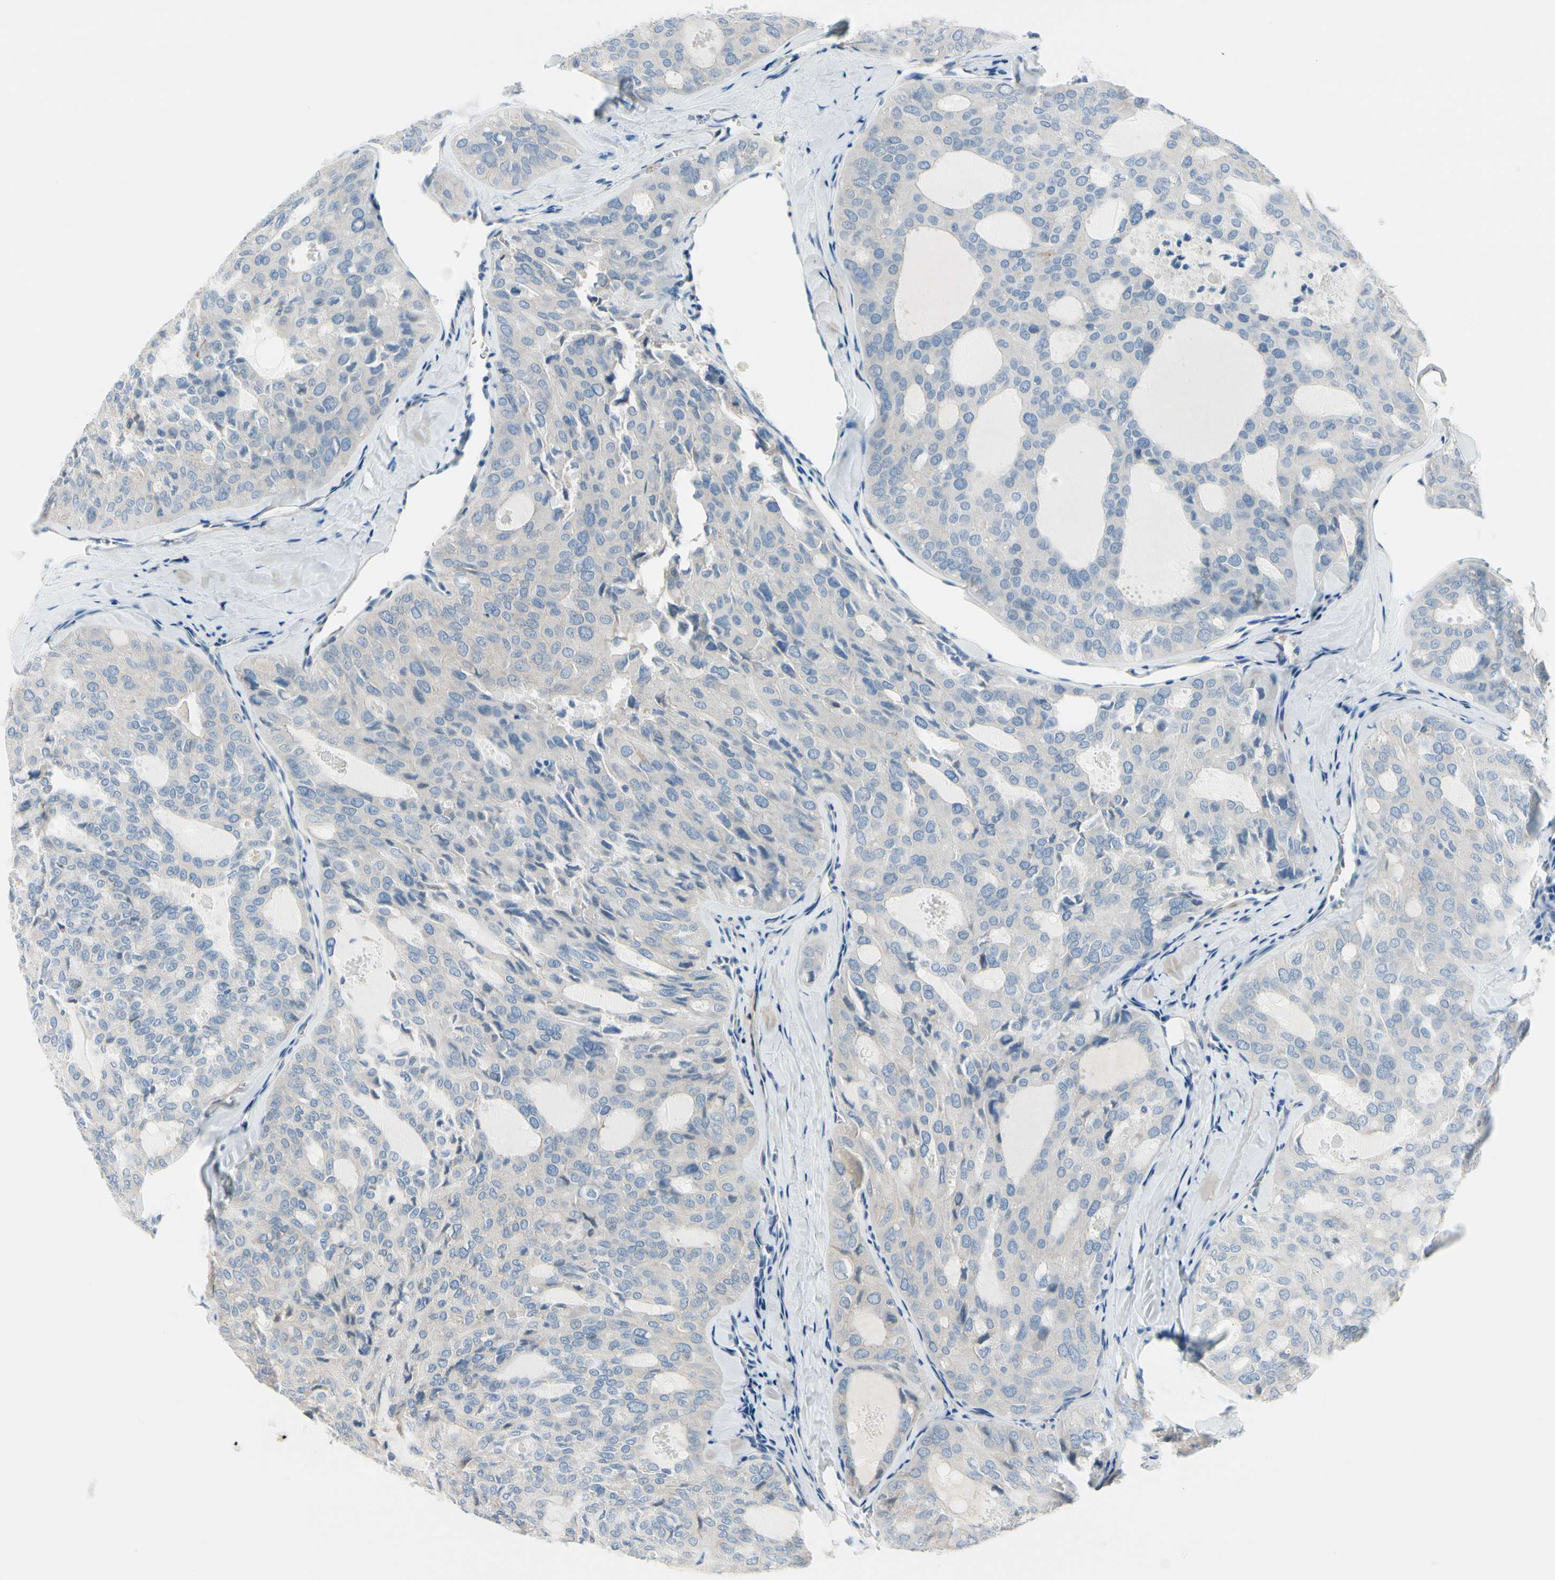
{"staining": {"intensity": "negative", "quantity": "none", "location": "none"}, "tissue": "thyroid cancer", "cell_type": "Tumor cells", "image_type": "cancer", "snomed": [{"axis": "morphology", "description": "Follicular adenoma carcinoma, NOS"}, {"axis": "topography", "description": "Thyroid gland"}], "caption": "Tumor cells show no significant protein staining in follicular adenoma carcinoma (thyroid).", "gene": "FCER2", "patient": {"sex": "male", "age": 75}}